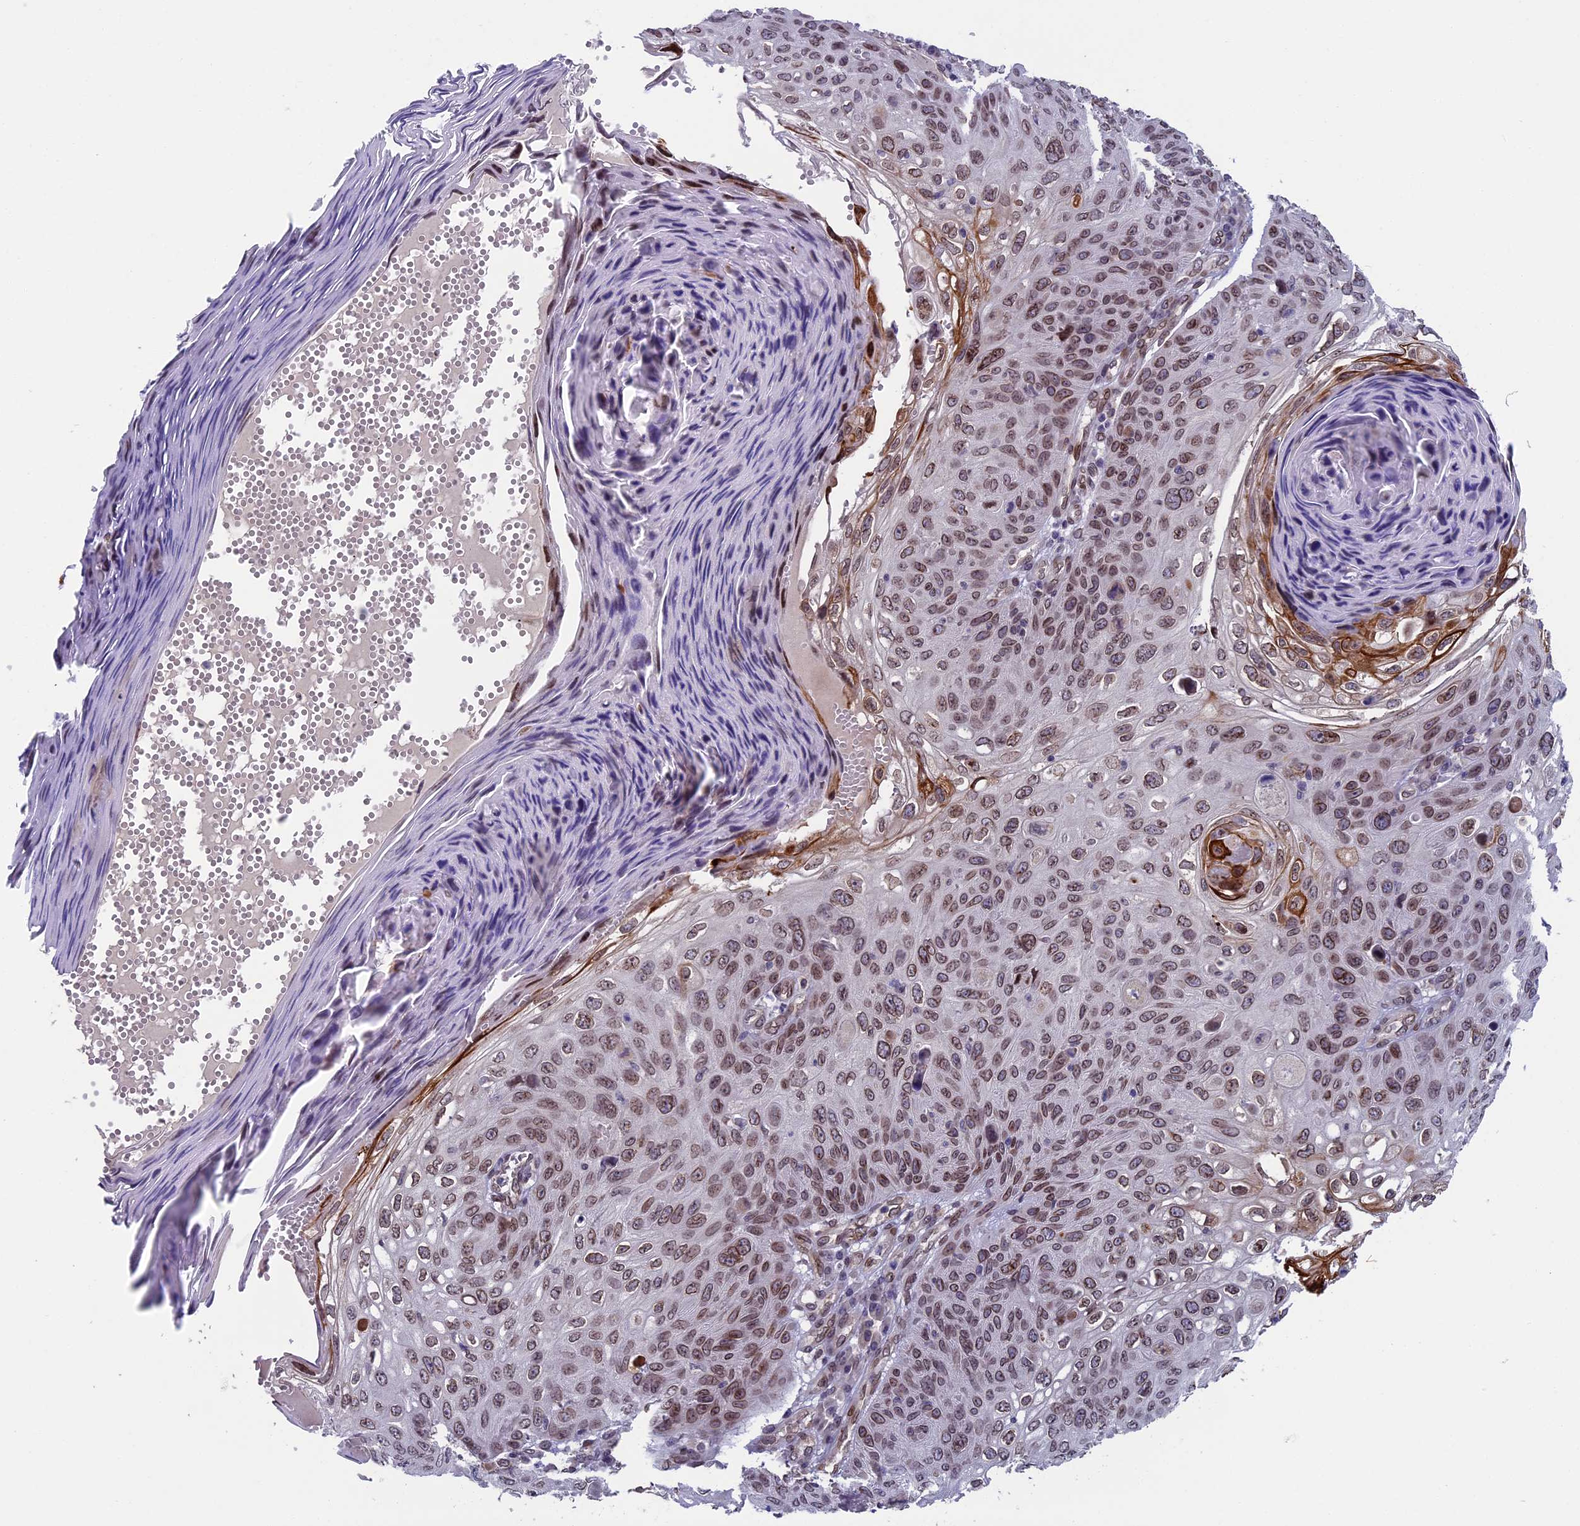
{"staining": {"intensity": "moderate", "quantity": ">75%", "location": "cytoplasmic/membranous,nuclear"}, "tissue": "skin cancer", "cell_type": "Tumor cells", "image_type": "cancer", "snomed": [{"axis": "morphology", "description": "Squamous cell carcinoma, NOS"}, {"axis": "topography", "description": "Skin"}], "caption": "Skin squamous cell carcinoma stained with a brown dye shows moderate cytoplasmic/membranous and nuclear positive staining in about >75% of tumor cells.", "gene": "GPSM1", "patient": {"sex": "female", "age": 90}}